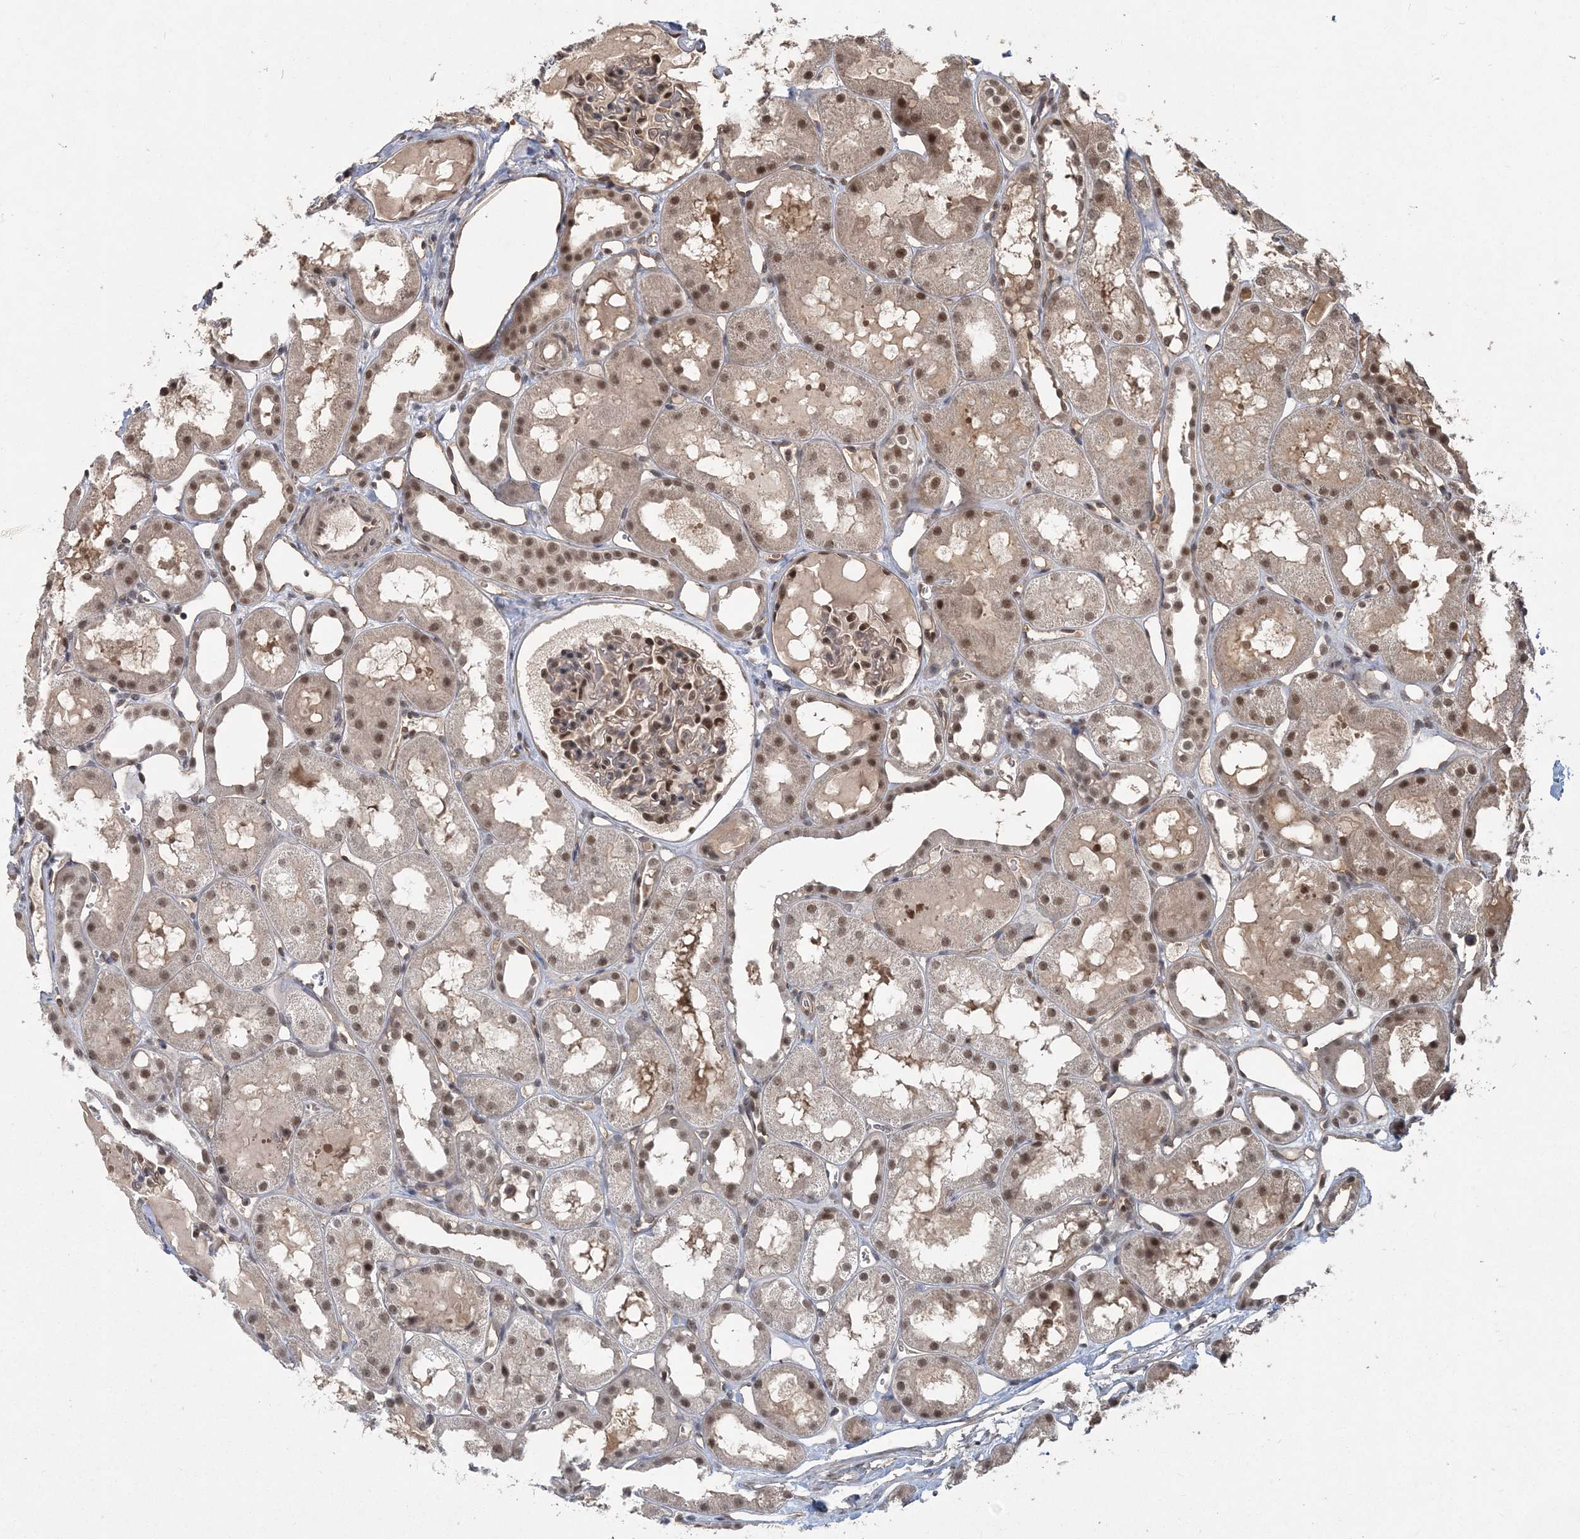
{"staining": {"intensity": "moderate", "quantity": "25%-75%", "location": "nuclear"}, "tissue": "kidney", "cell_type": "Cells in glomeruli", "image_type": "normal", "snomed": [{"axis": "morphology", "description": "Normal tissue, NOS"}, {"axis": "topography", "description": "Kidney"}, {"axis": "topography", "description": "Urinary bladder"}], "caption": "The photomicrograph reveals staining of unremarkable kidney, revealing moderate nuclear protein positivity (brown color) within cells in glomeruli. (DAB (3,3'-diaminobenzidine) IHC with brightfield microscopy, high magnification).", "gene": "COPS7B", "patient": {"sex": "male", "age": 16}}